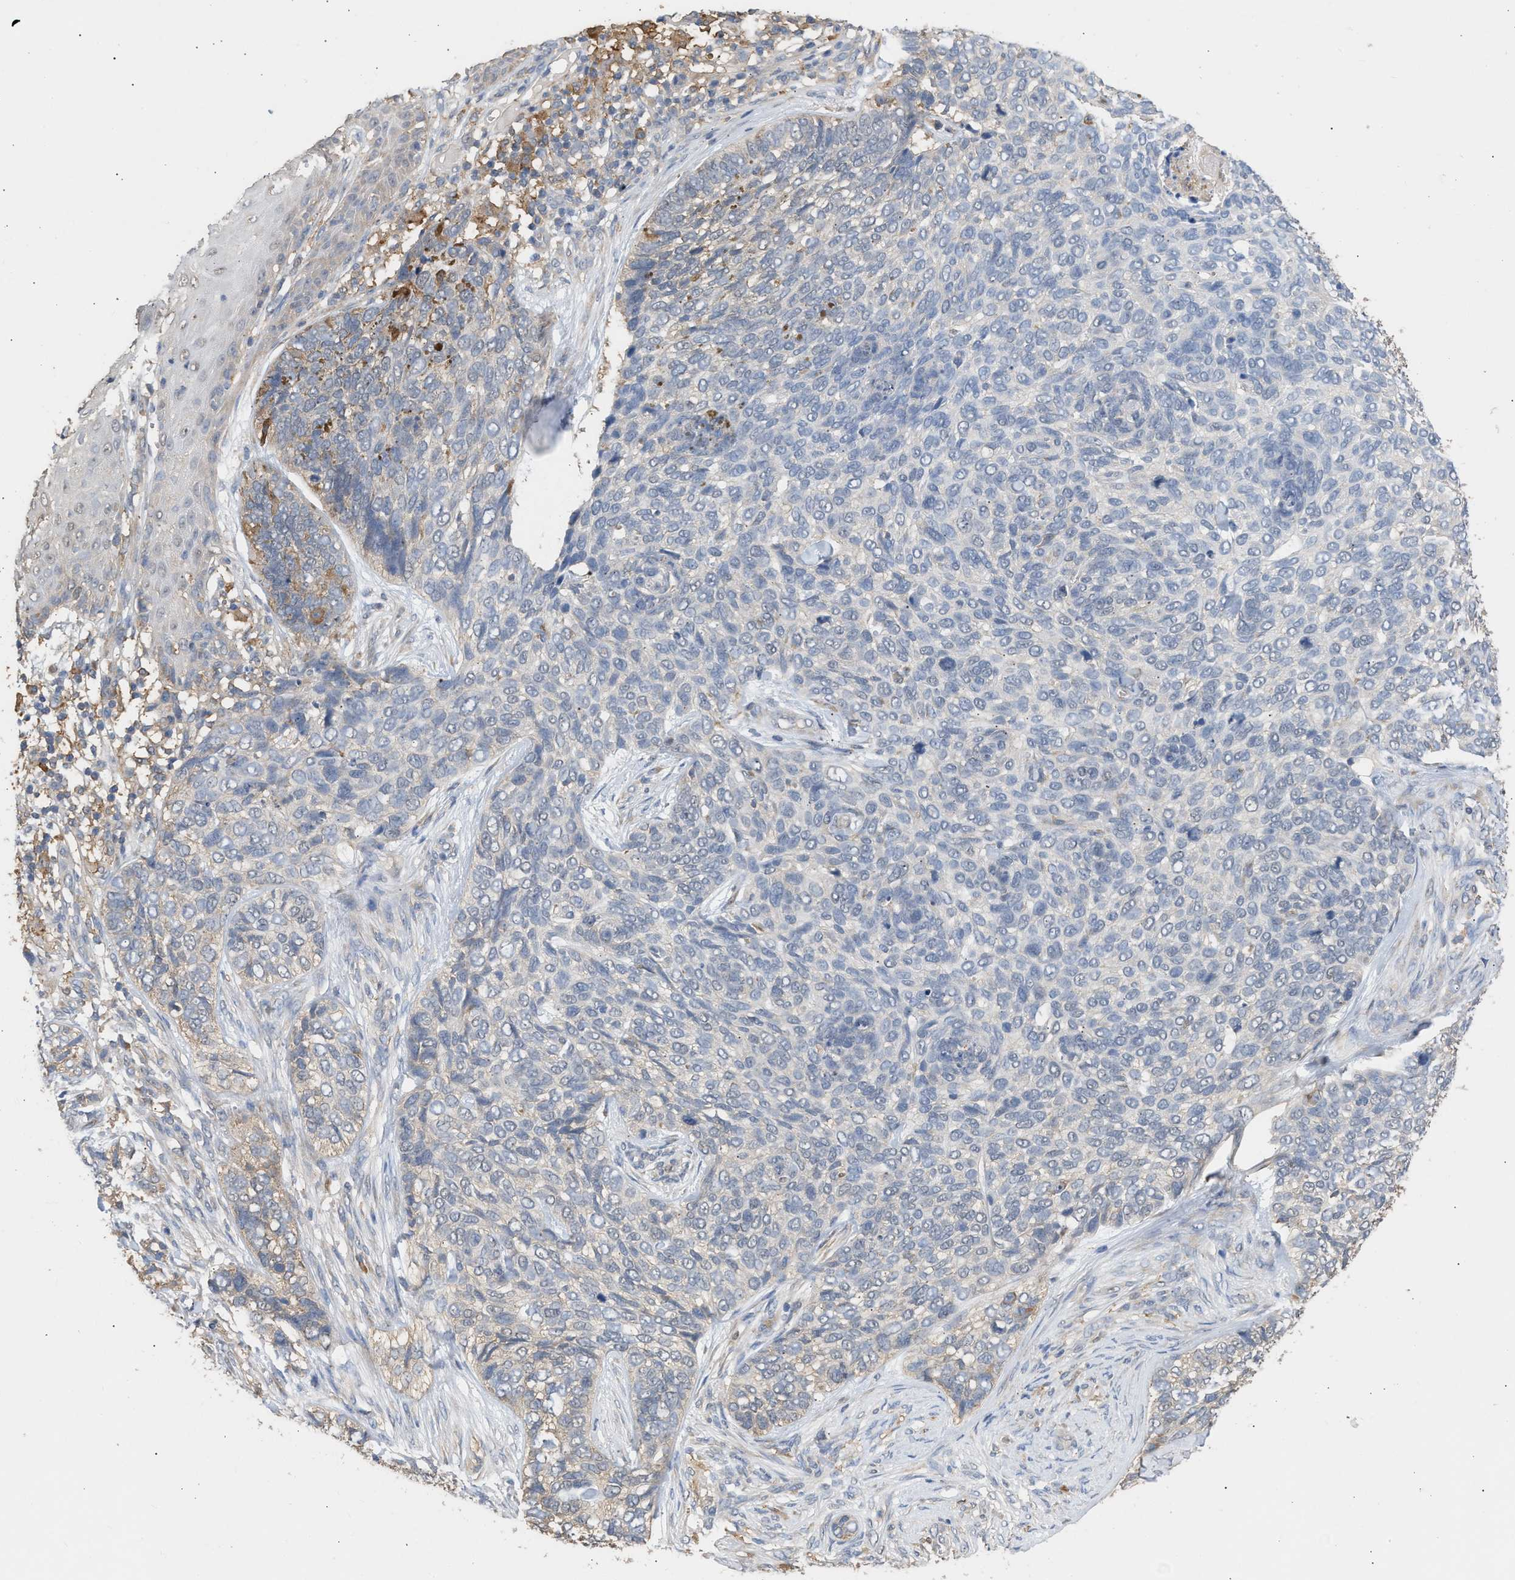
{"staining": {"intensity": "negative", "quantity": "none", "location": "none"}, "tissue": "skin cancer", "cell_type": "Tumor cells", "image_type": "cancer", "snomed": [{"axis": "morphology", "description": "Basal cell carcinoma"}, {"axis": "topography", "description": "Skin"}], "caption": "An image of human skin basal cell carcinoma is negative for staining in tumor cells.", "gene": "GCN1", "patient": {"sex": "female", "age": 64}}